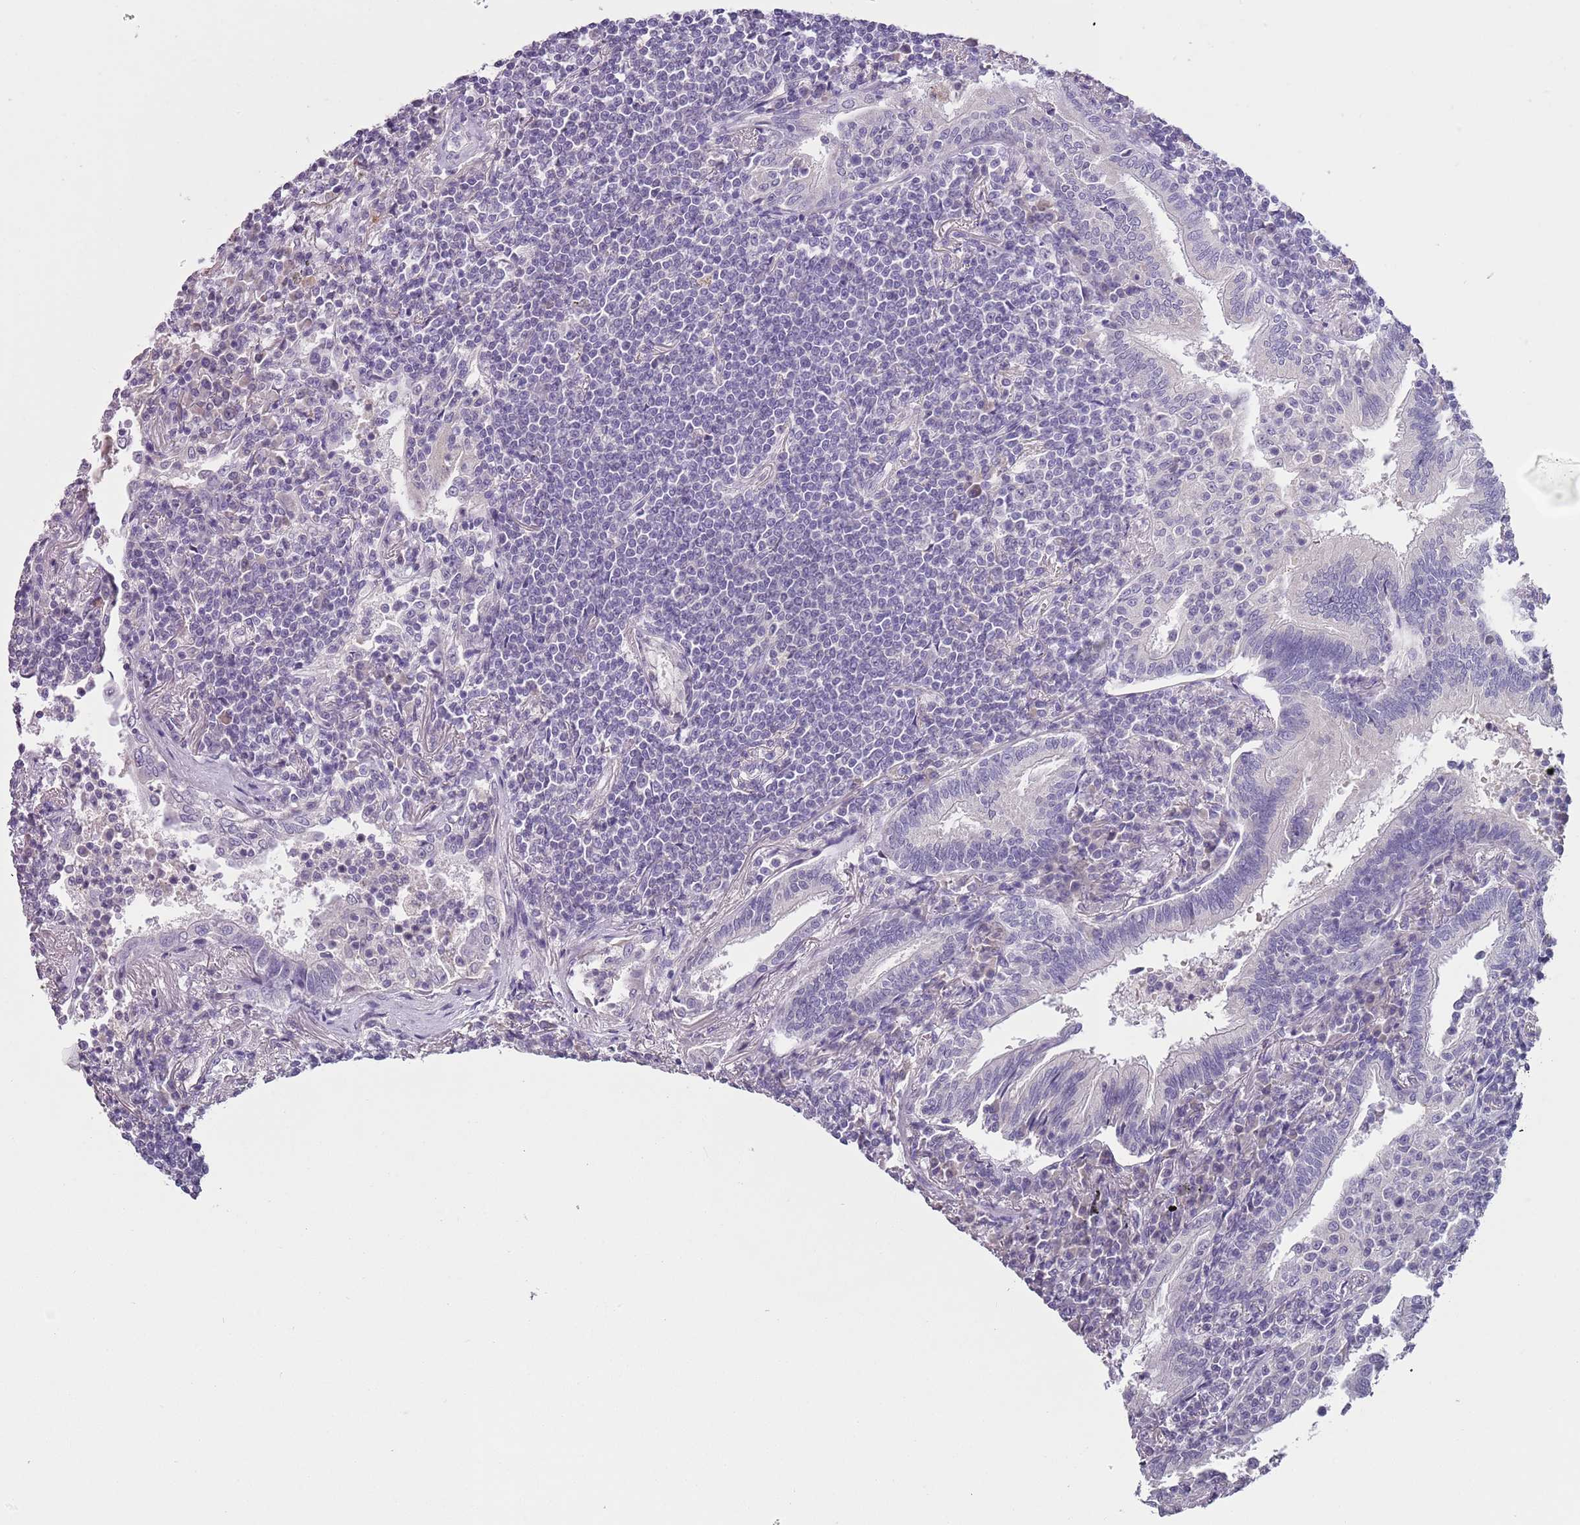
{"staining": {"intensity": "negative", "quantity": "none", "location": "none"}, "tissue": "lymphoma", "cell_type": "Tumor cells", "image_type": "cancer", "snomed": [{"axis": "morphology", "description": "Malignant lymphoma, non-Hodgkin's type, Low grade"}, {"axis": "topography", "description": "Lung"}], "caption": "This is an immunohistochemistry image of human malignant lymphoma, non-Hodgkin's type (low-grade). There is no staining in tumor cells.", "gene": "SLC35E3", "patient": {"sex": "female", "age": 71}}